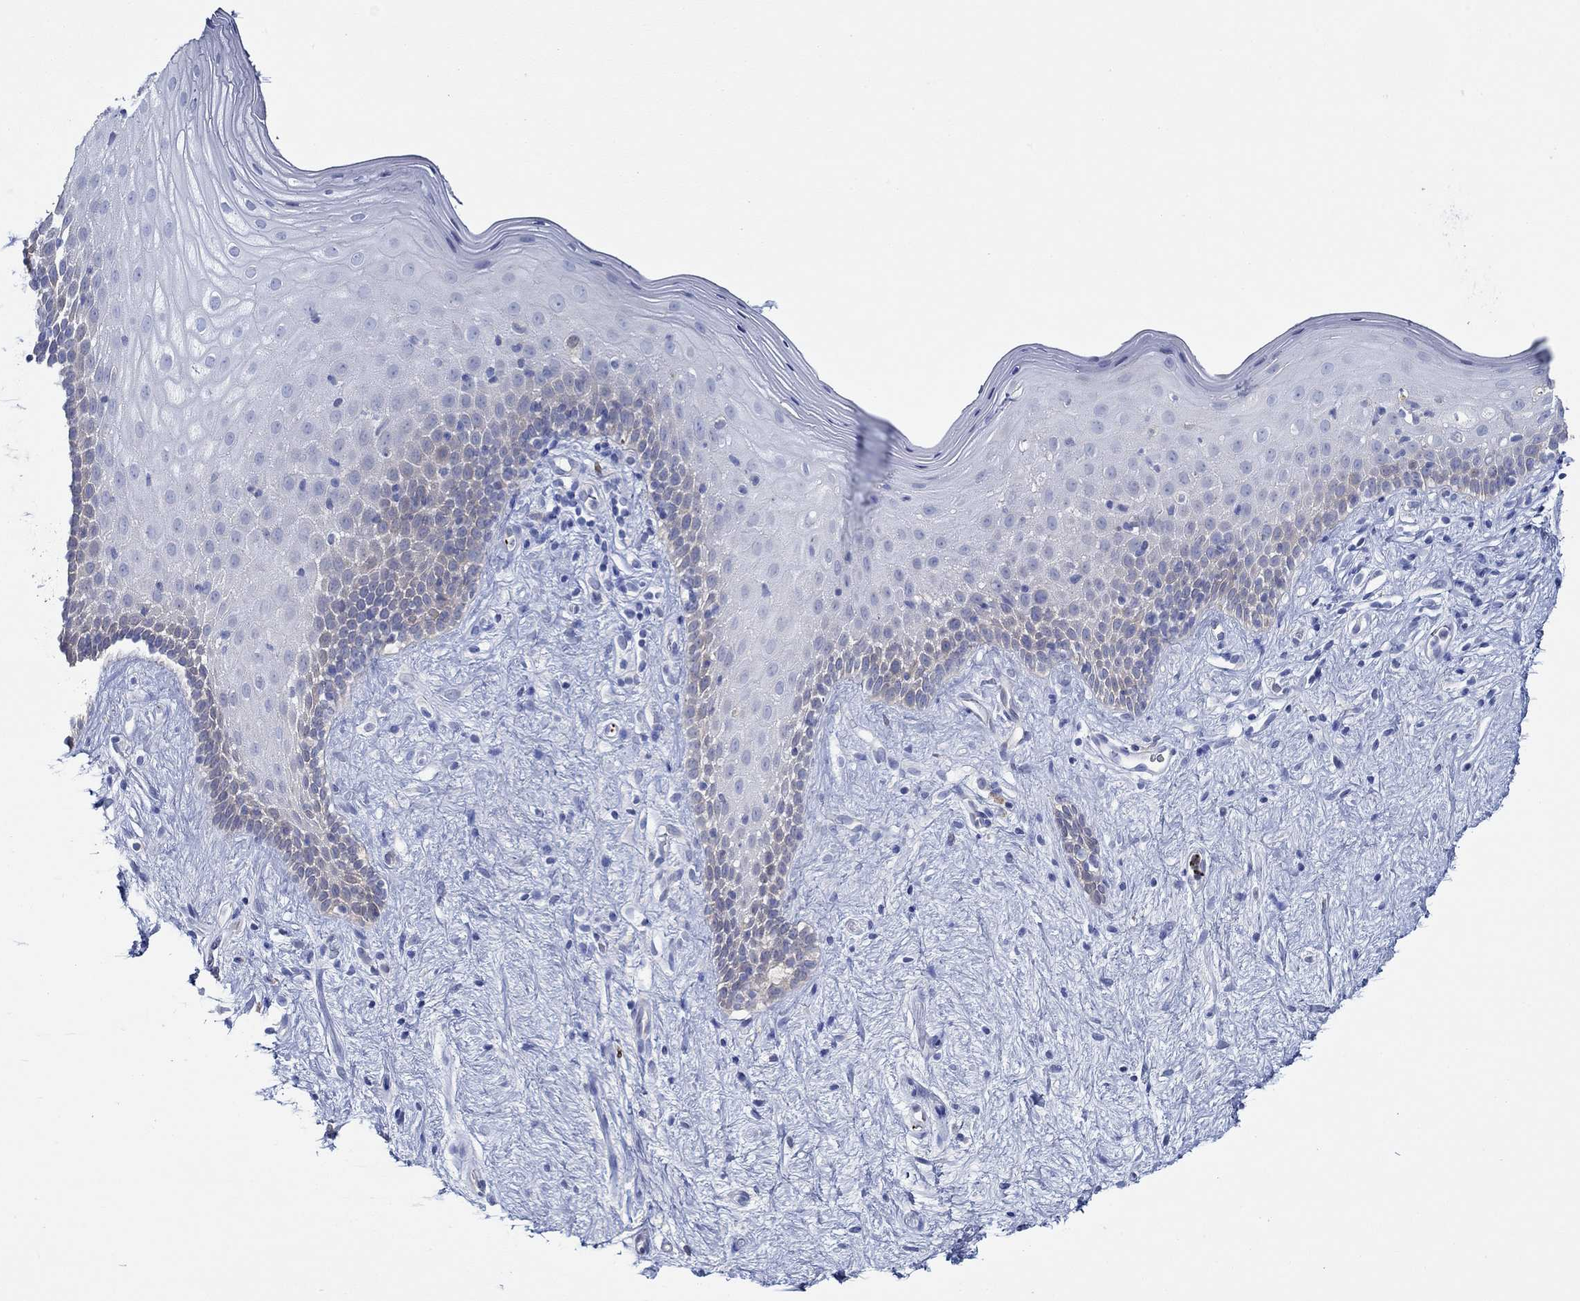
{"staining": {"intensity": "negative", "quantity": "none", "location": "none"}, "tissue": "vagina", "cell_type": "Squamous epithelial cells", "image_type": "normal", "snomed": [{"axis": "morphology", "description": "Normal tissue, NOS"}, {"axis": "topography", "description": "Vagina"}], "caption": "Photomicrograph shows no significant protein staining in squamous epithelial cells of unremarkable vagina. (DAB (3,3'-diaminobenzidine) immunohistochemistry with hematoxylin counter stain).", "gene": "SLC27A3", "patient": {"sex": "female", "age": 47}}